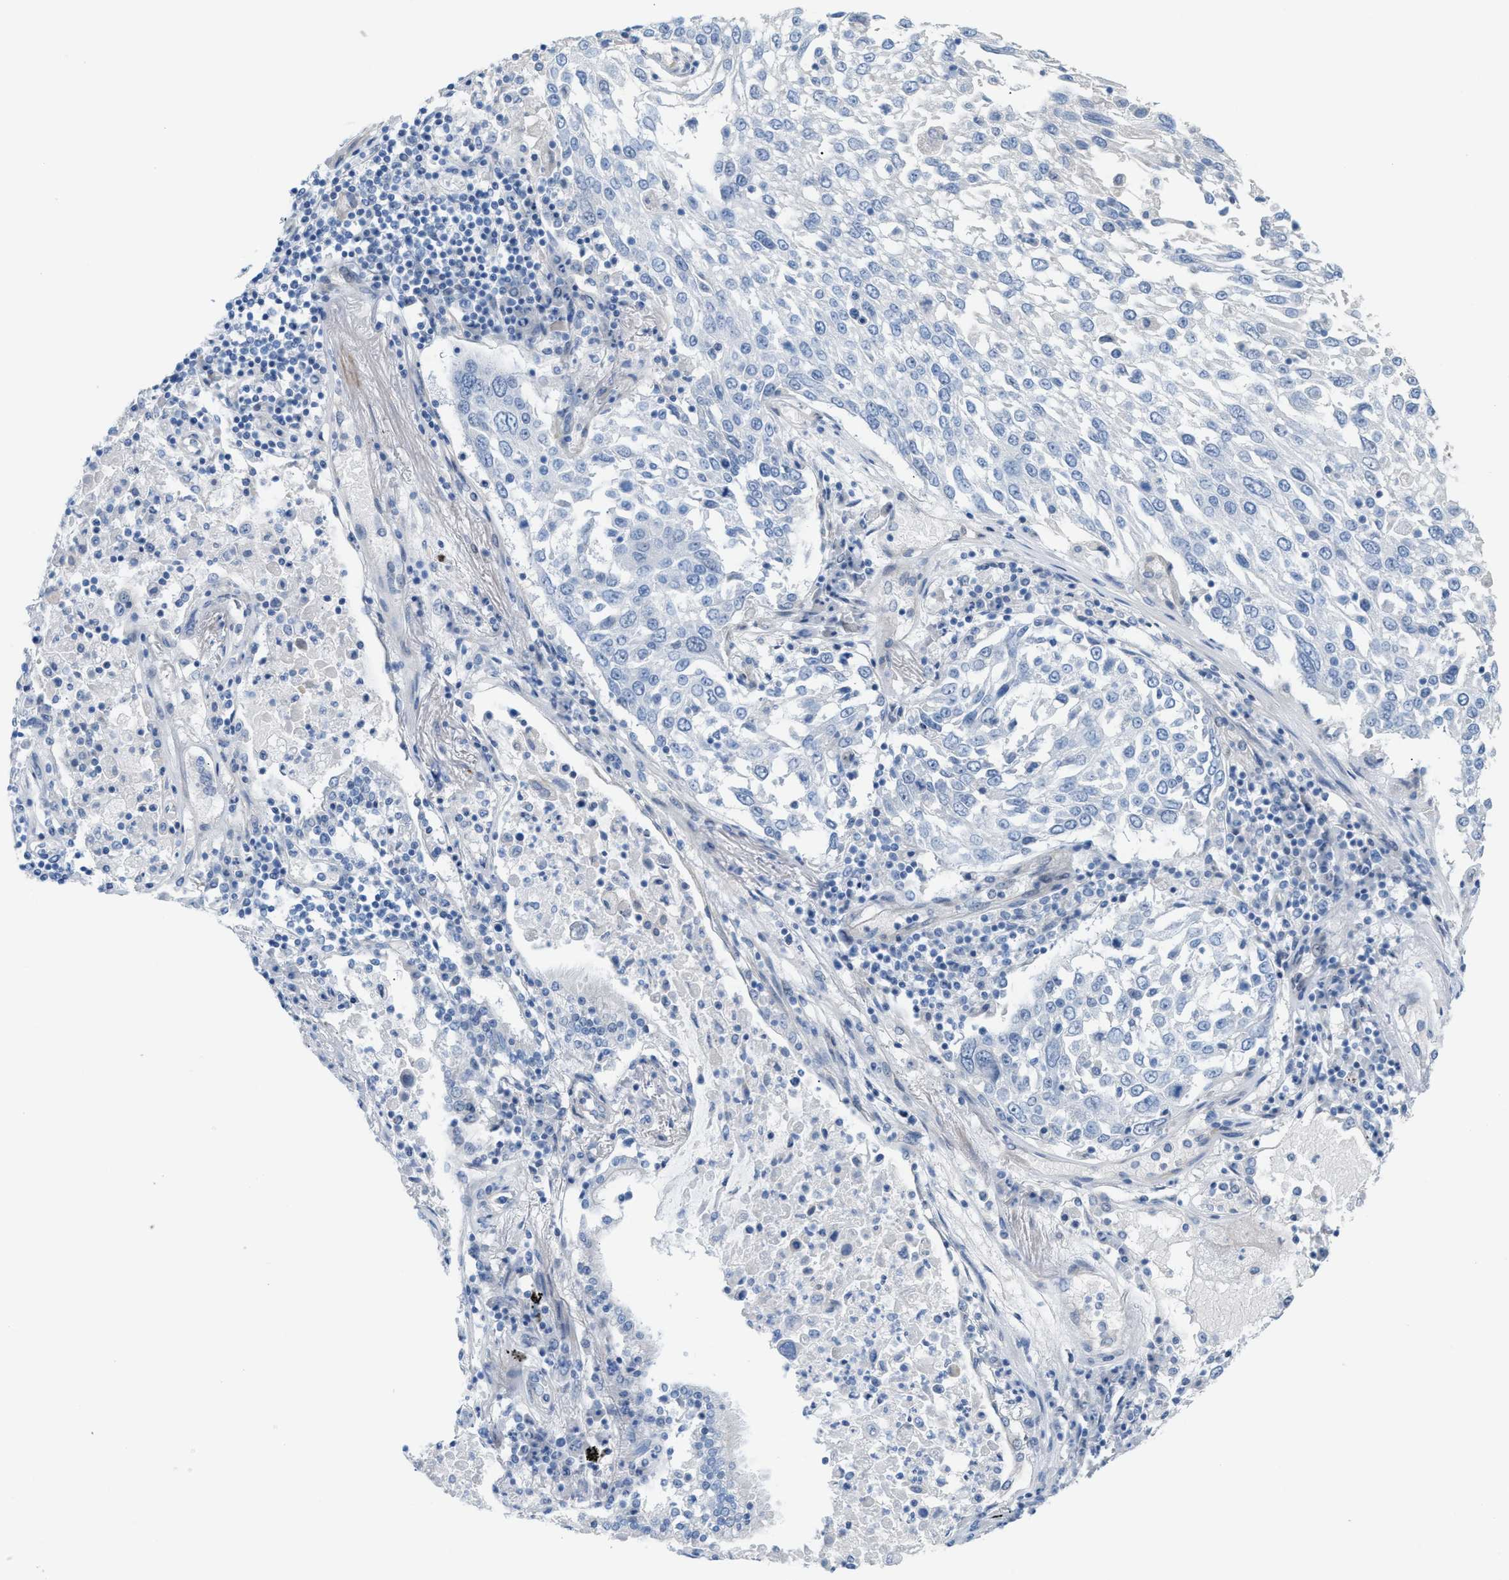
{"staining": {"intensity": "negative", "quantity": "none", "location": "none"}, "tissue": "lung cancer", "cell_type": "Tumor cells", "image_type": "cancer", "snomed": [{"axis": "morphology", "description": "Squamous cell carcinoma, NOS"}, {"axis": "topography", "description": "Lung"}], "caption": "High power microscopy histopathology image of an immunohistochemistry (IHC) histopathology image of lung squamous cell carcinoma, revealing no significant expression in tumor cells. Nuclei are stained in blue.", "gene": "MPP3", "patient": {"sex": "male", "age": 71}}